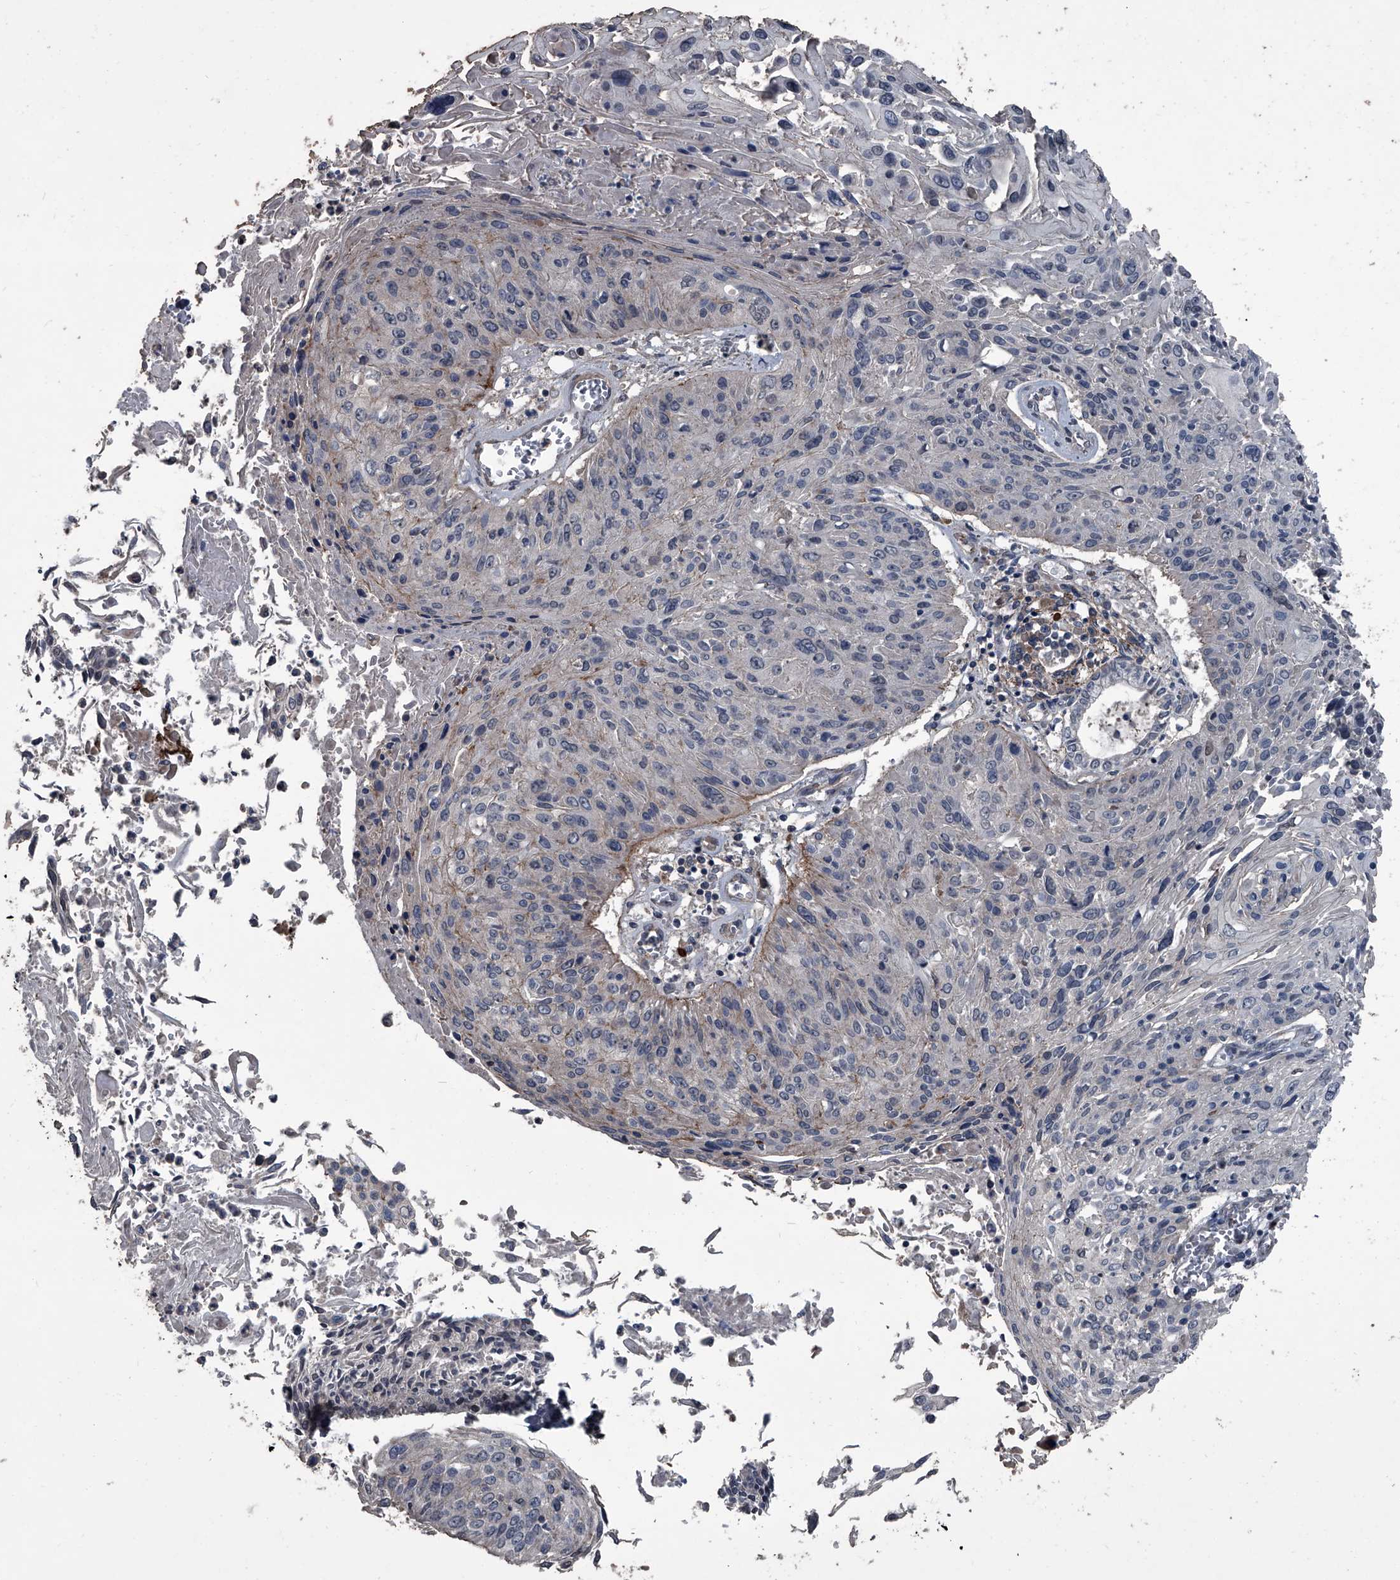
{"staining": {"intensity": "negative", "quantity": "none", "location": "none"}, "tissue": "cervical cancer", "cell_type": "Tumor cells", "image_type": "cancer", "snomed": [{"axis": "morphology", "description": "Squamous cell carcinoma, NOS"}, {"axis": "topography", "description": "Cervix"}], "caption": "Cervical squamous cell carcinoma was stained to show a protein in brown. There is no significant positivity in tumor cells. (Brightfield microscopy of DAB (3,3'-diaminobenzidine) IHC at high magnification).", "gene": "OARD1", "patient": {"sex": "female", "age": 51}}